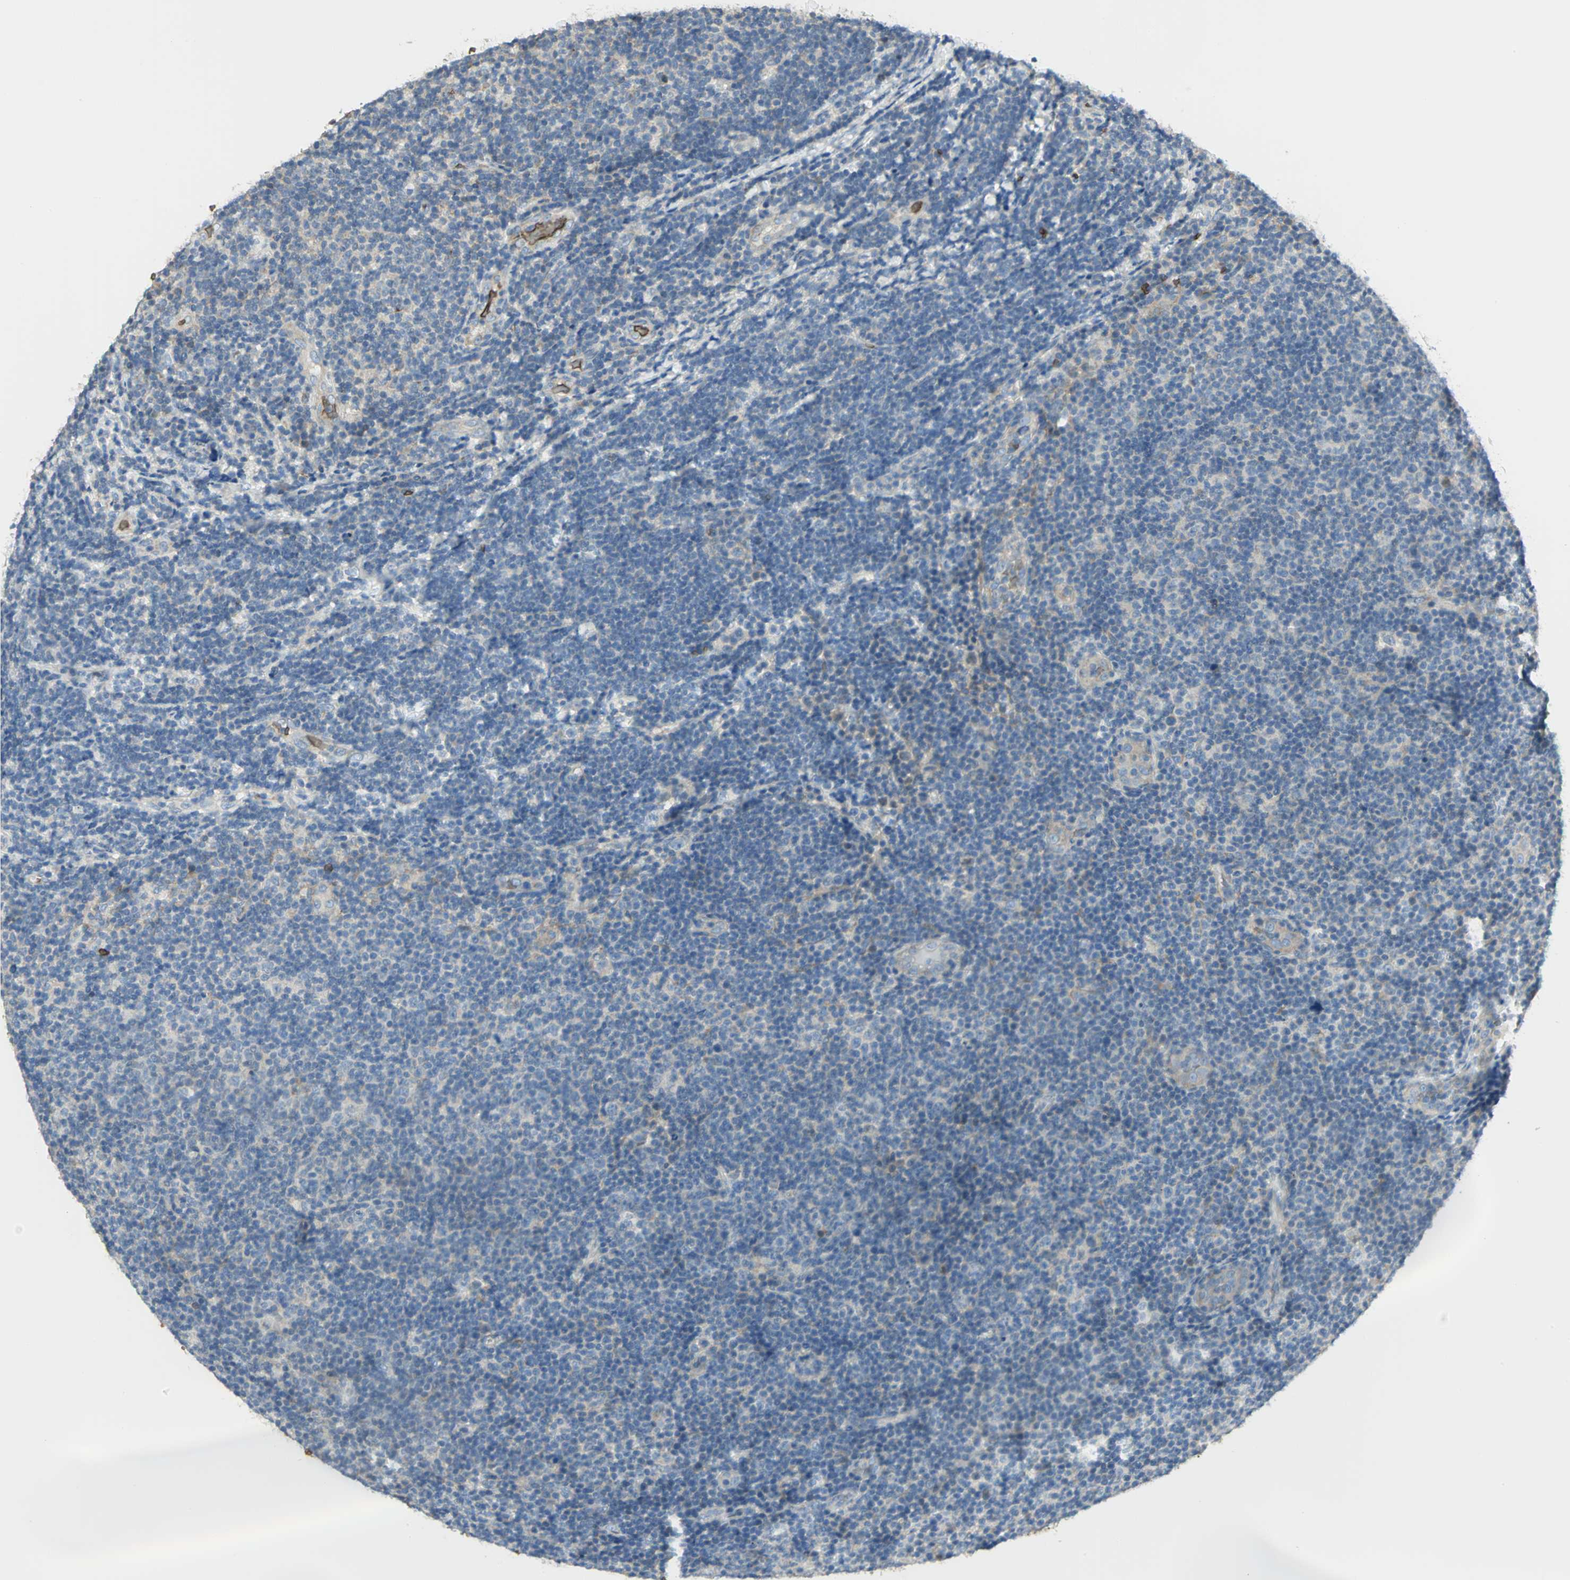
{"staining": {"intensity": "negative", "quantity": "none", "location": "none"}, "tissue": "lymphoma", "cell_type": "Tumor cells", "image_type": "cancer", "snomed": [{"axis": "morphology", "description": "Malignant lymphoma, non-Hodgkin's type, Low grade"}, {"axis": "topography", "description": "Lymph node"}], "caption": "High magnification brightfield microscopy of malignant lymphoma, non-Hodgkin's type (low-grade) stained with DAB (3,3'-diaminobenzidine) (brown) and counterstained with hematoxylin (blue): tumor cells show no significant expression.", "gene": "ANK1", "patient": {"sex": "male", "age": 83}}